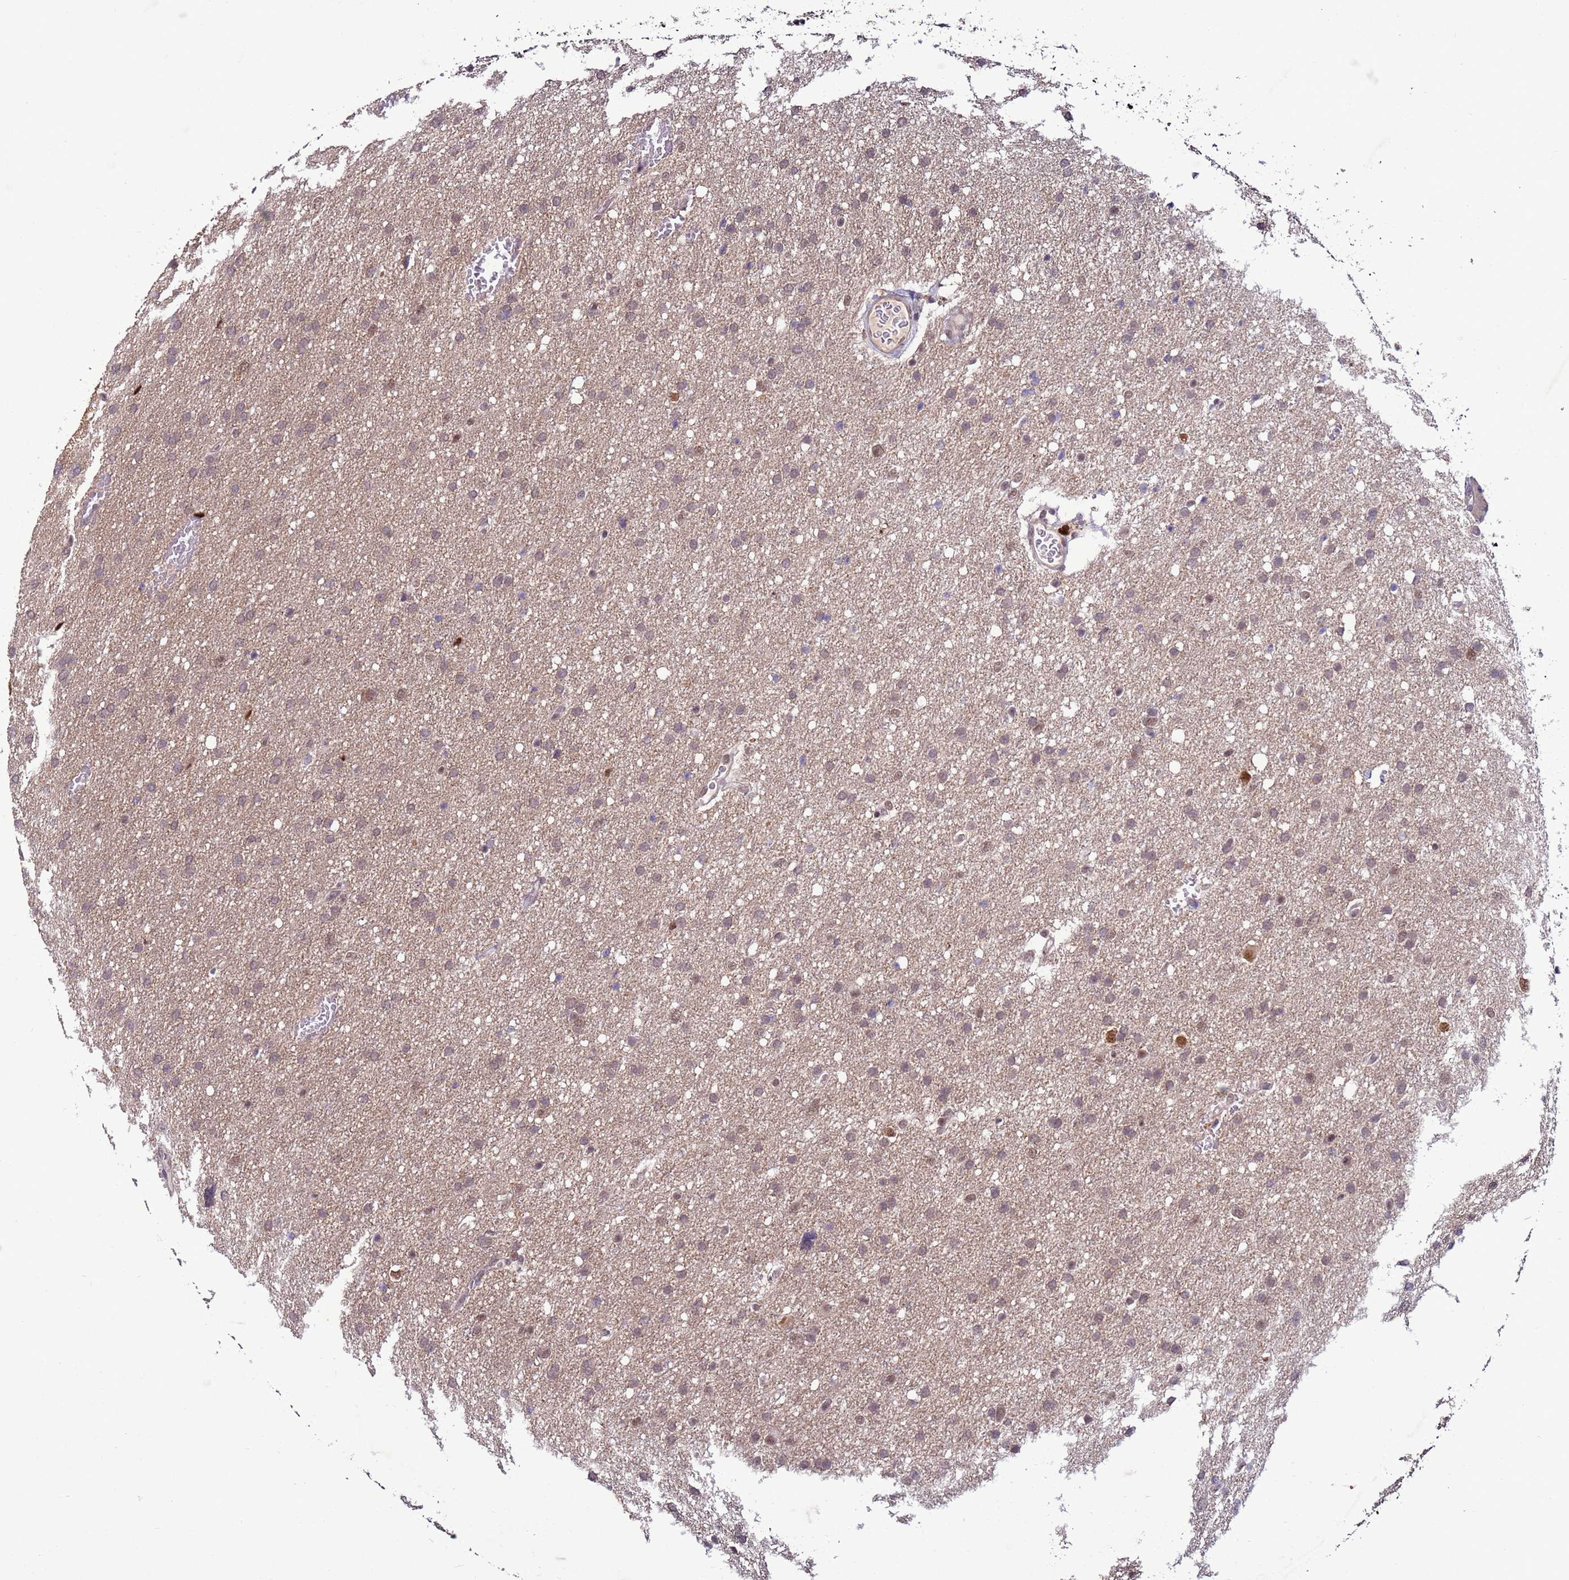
{"staining": {"intensity": "negative", "quantity": "none", "location": "none"}, "tissue": "glioma", "cell_type": "Tumor cells", "image_type": "cancer", "snomed": [{"axis": "morphology", "description": "Glioma, malignant, High grade"}, {"axis": "topography", "description": "Cerebral cortex"}], "caption": "DAB (3,3'-diaminobenzidine) immunohistochemical staining of human glioma demonstrates no significant positivity in tumor cells.", "gene": "SHC3", "patient": {"sex": "female", "age": 36}}